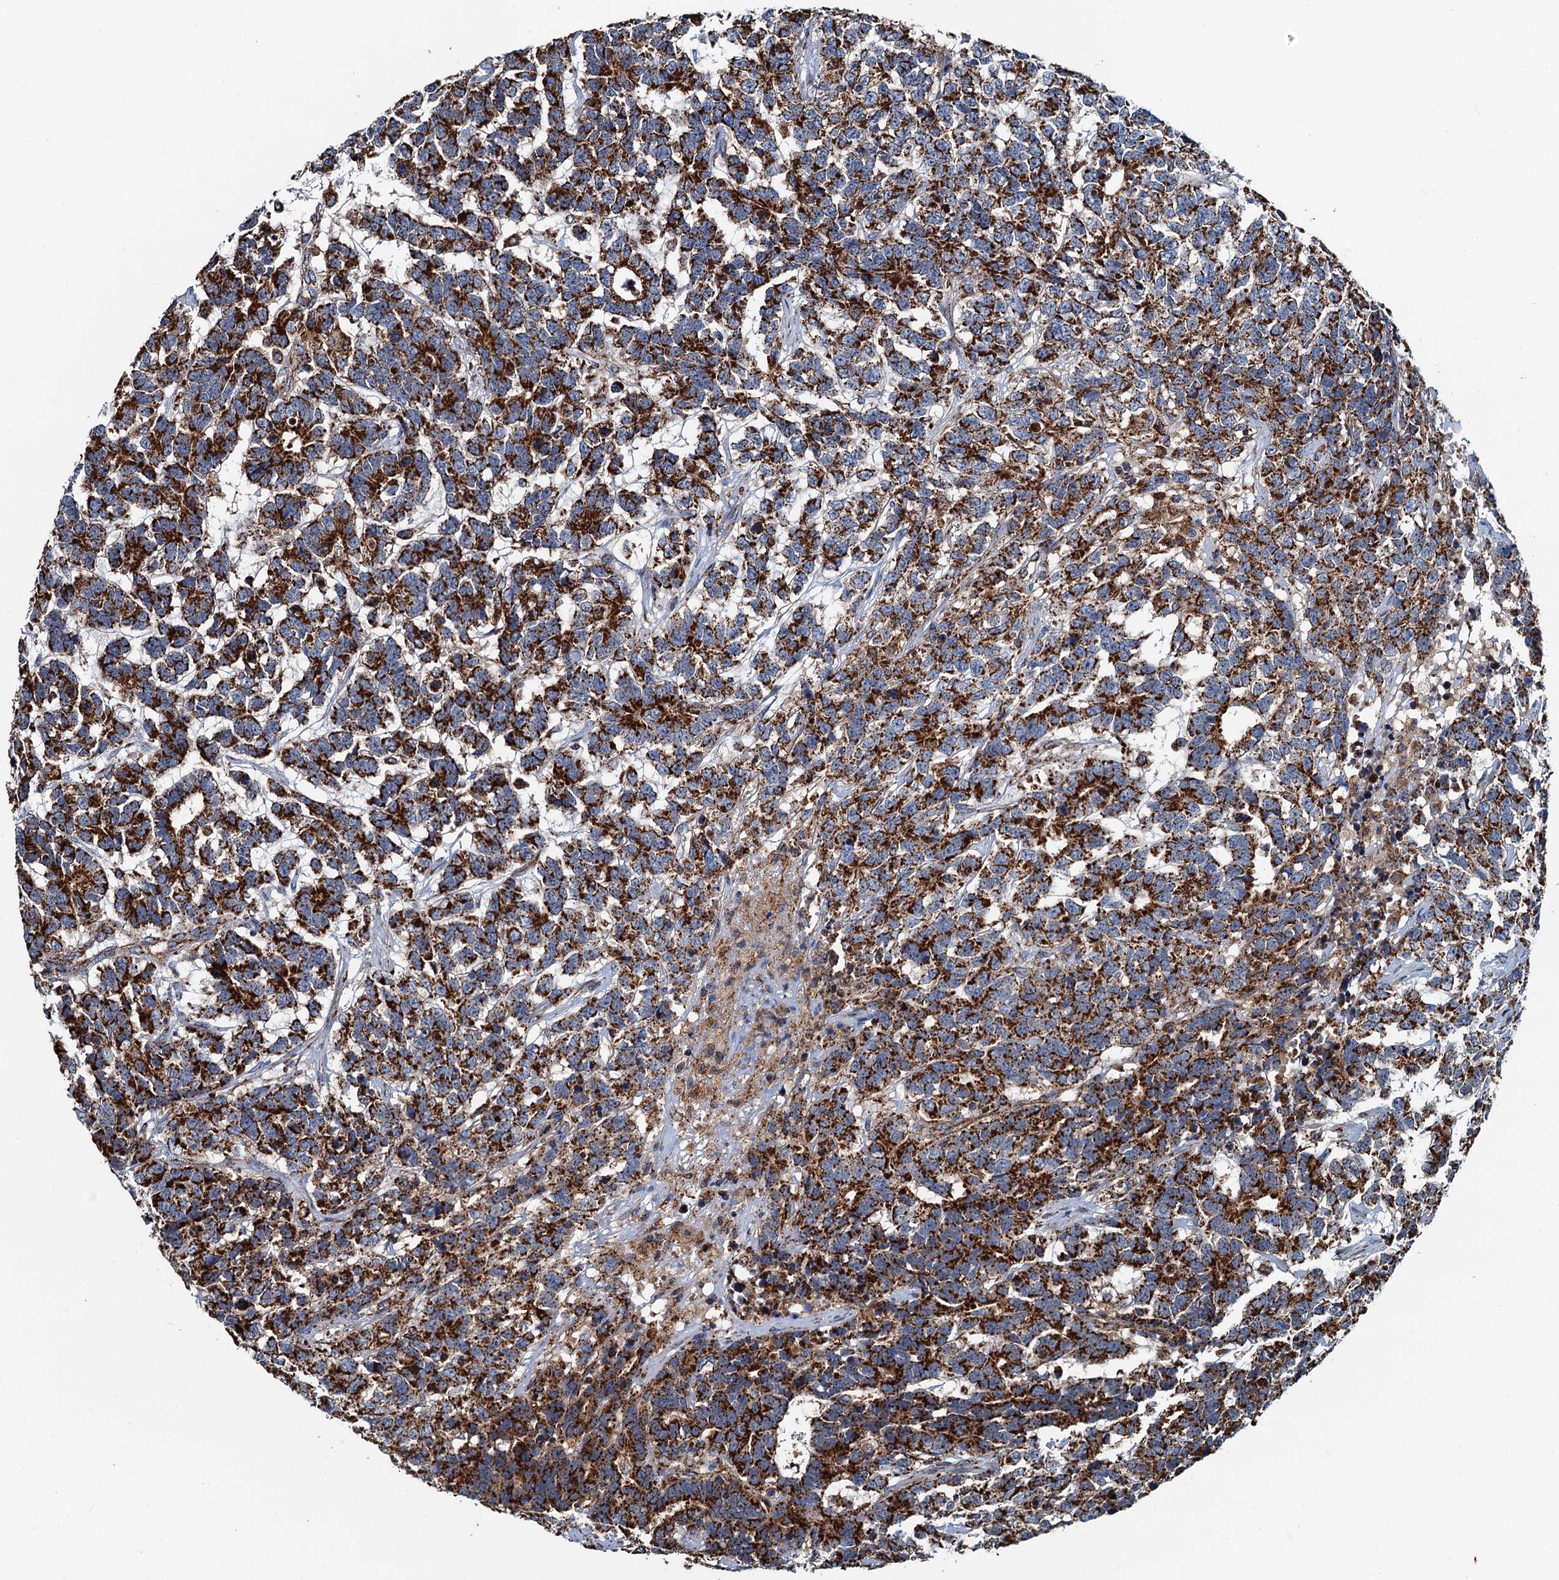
{"staining": {"intensity": "strong", "quantity": ">75%", "location": "cytoplasmic/membranous"}, "tissue": "testis cancer", "cell_type": "Tumor cells", "image_type": "cancer", "snomed": [{"axis": "morphology", "description": "Carcinoma, Embryonal, NOS"}, {"axis": "topography", "description": "Testis"}], "caption": "Immunohistochemical staining of testis cancer (embryonal carcinoma) displays high levels of strong cytoplasmic/membranous expression in about >75% of tumor cells. The protein is shown in brown color, while the nuclei are stained blue.", "gene": "AAGAB", "patient": {"sex": "male", "age": 26}}